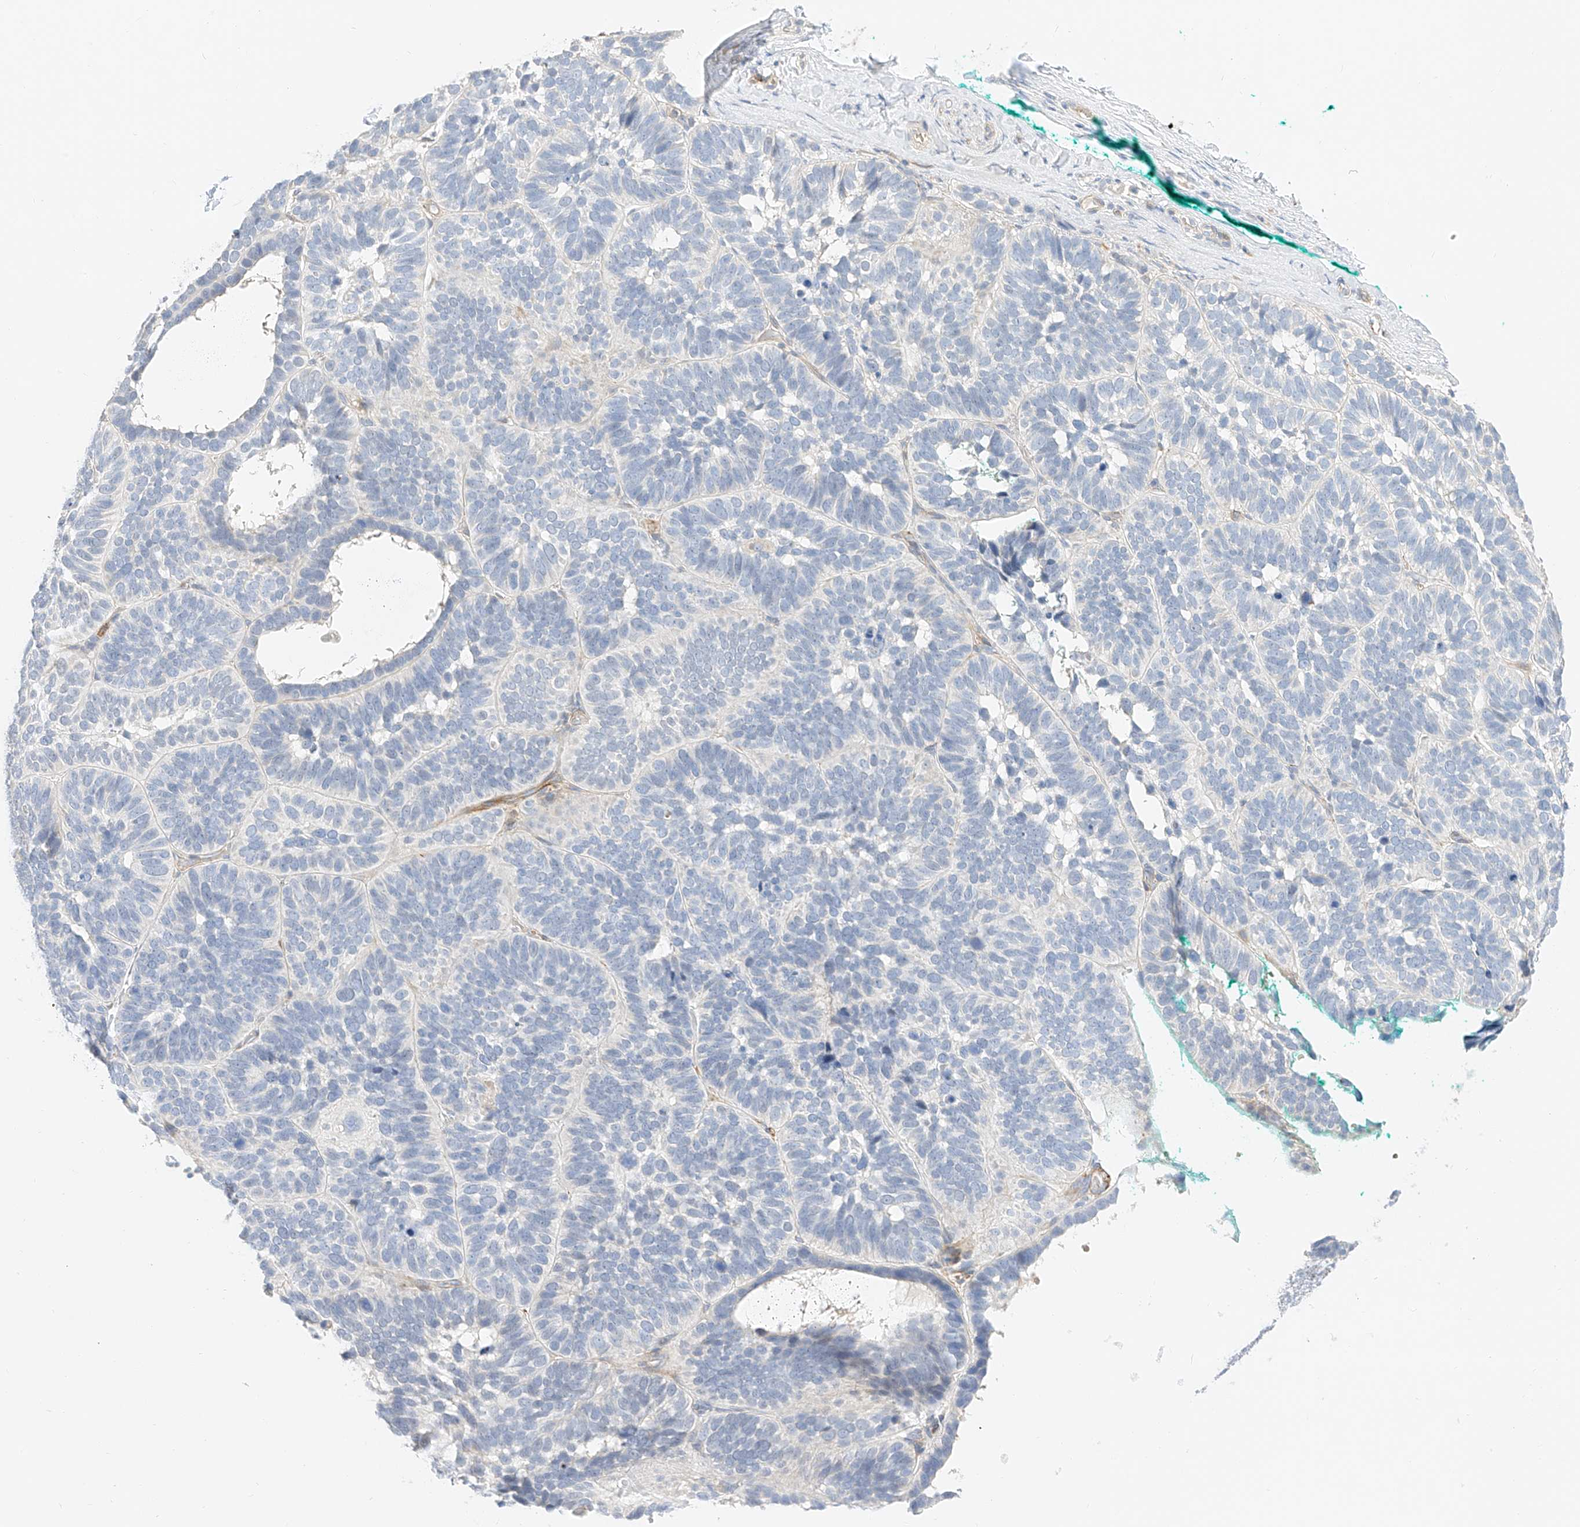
{"staining": {"intensity": "negative", "quantity": "none", "location": "none"}, "tissue": "skin cancer", "cell_type": "Tumor cells", "image_type": "cancer", "snomed": [{"axis": "morphology", "description": "Basal cell carcinoma"}, {"axis": "topography", "description": "Skin"}], "caption": "There is no significant expression in tumor cells of skin cancer (basal cell carcinoma).", "gene": "CDCP2", "patient": {"sex": "male", "age": 62}}